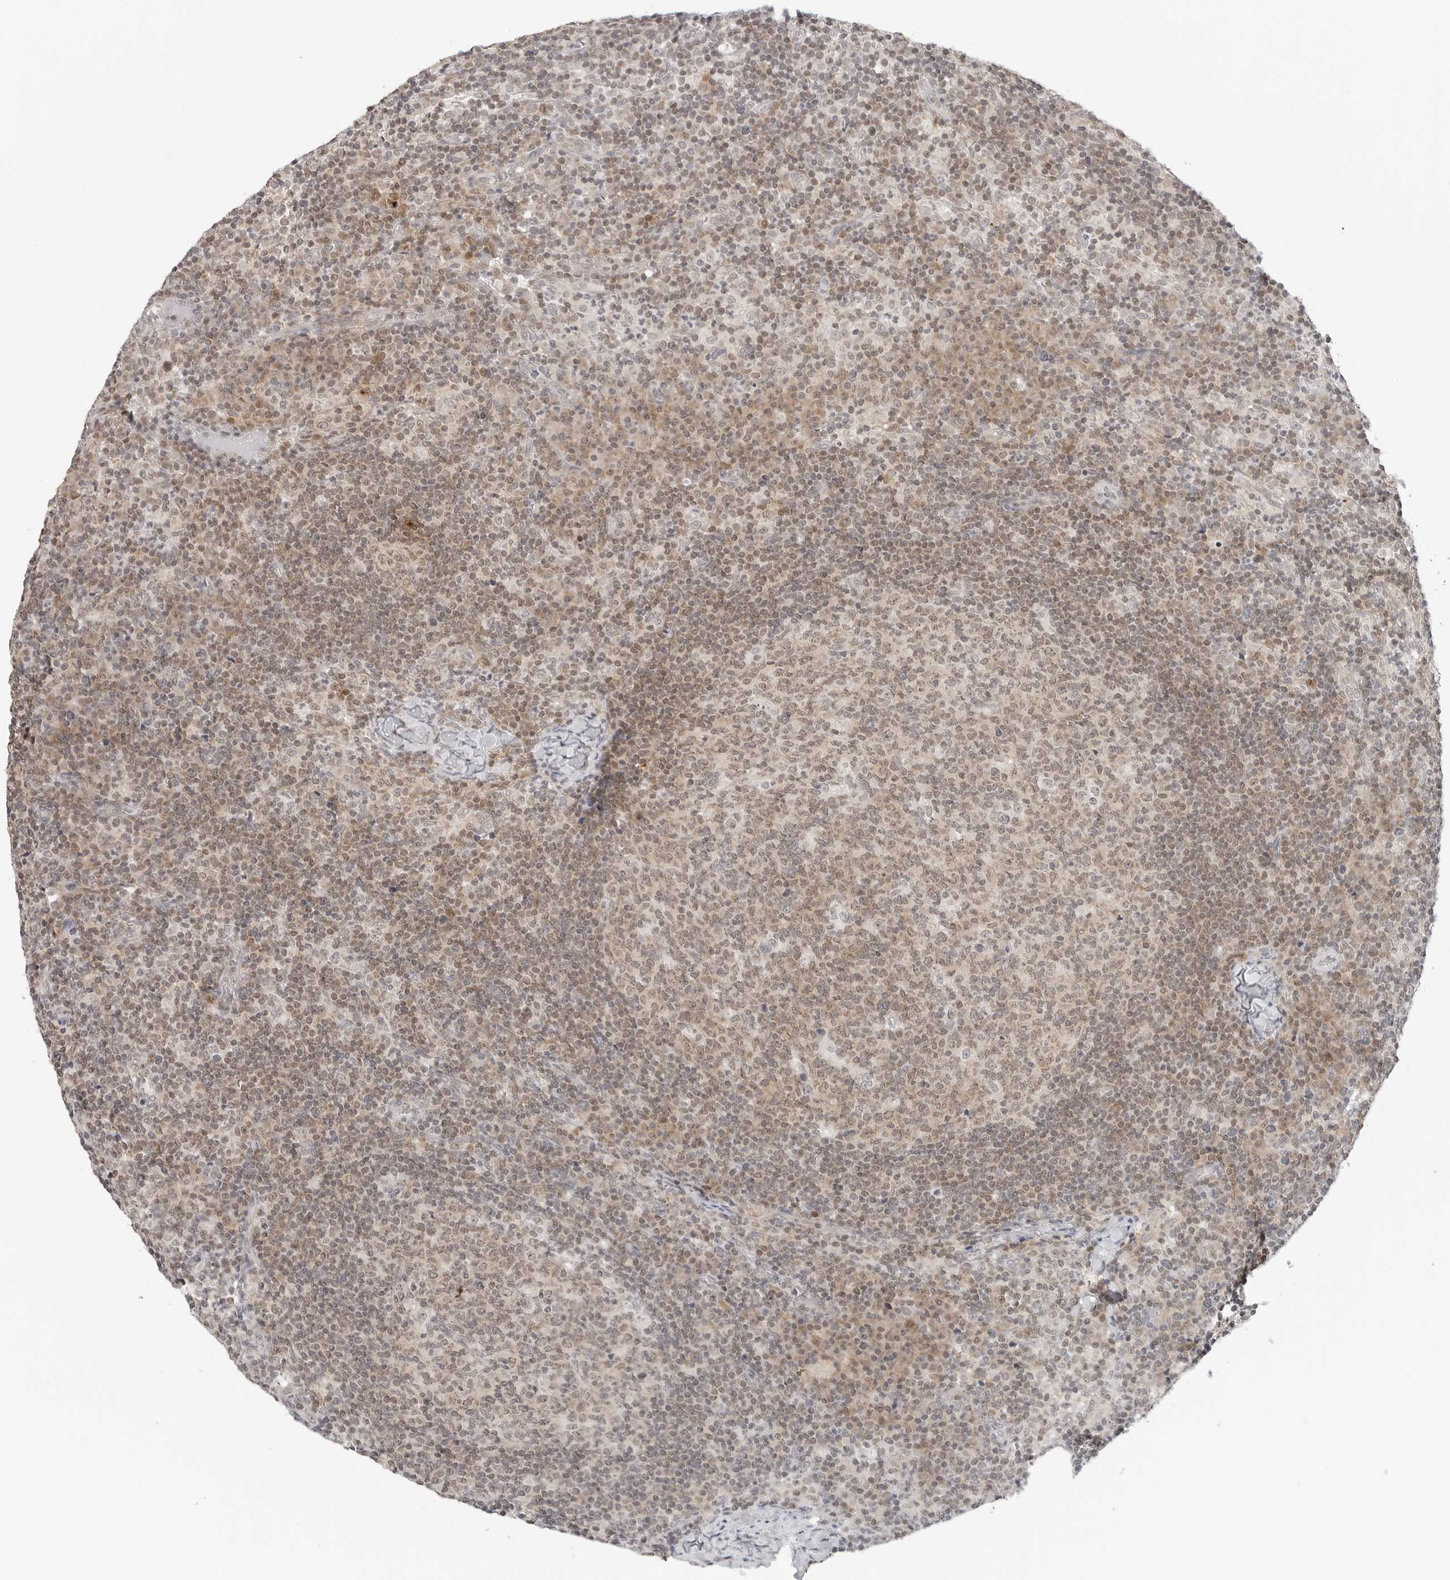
{"staining": {"intensity": "moderate", "quantity": "25%-75%", "location": "cytoplasmic/membranous,nuclear"}, "tissue": "lymph node", "cell_type": "Germinal center cells", "image_type": "normal", "snomed": [{"axis": "morphology", "description": "Normal tissue, NOS"}, {"axis": "morphology", "description": "Inflammation, NOS"}, {"axis": "topography", "description": "Lymph node"}], "caption": "IHC histopathology image of normal lymph node: lymph node stained using immunohistochemistry reveals medium levels of moderate protein expression localized specifically in the cytoplasmic/membranous,nuclear of germinal center cells, appearing as a cytoplasmic/membranous,nuclear brown color.", "gene": "METAP1", "patient": {"sex": "male", "age": 55}}